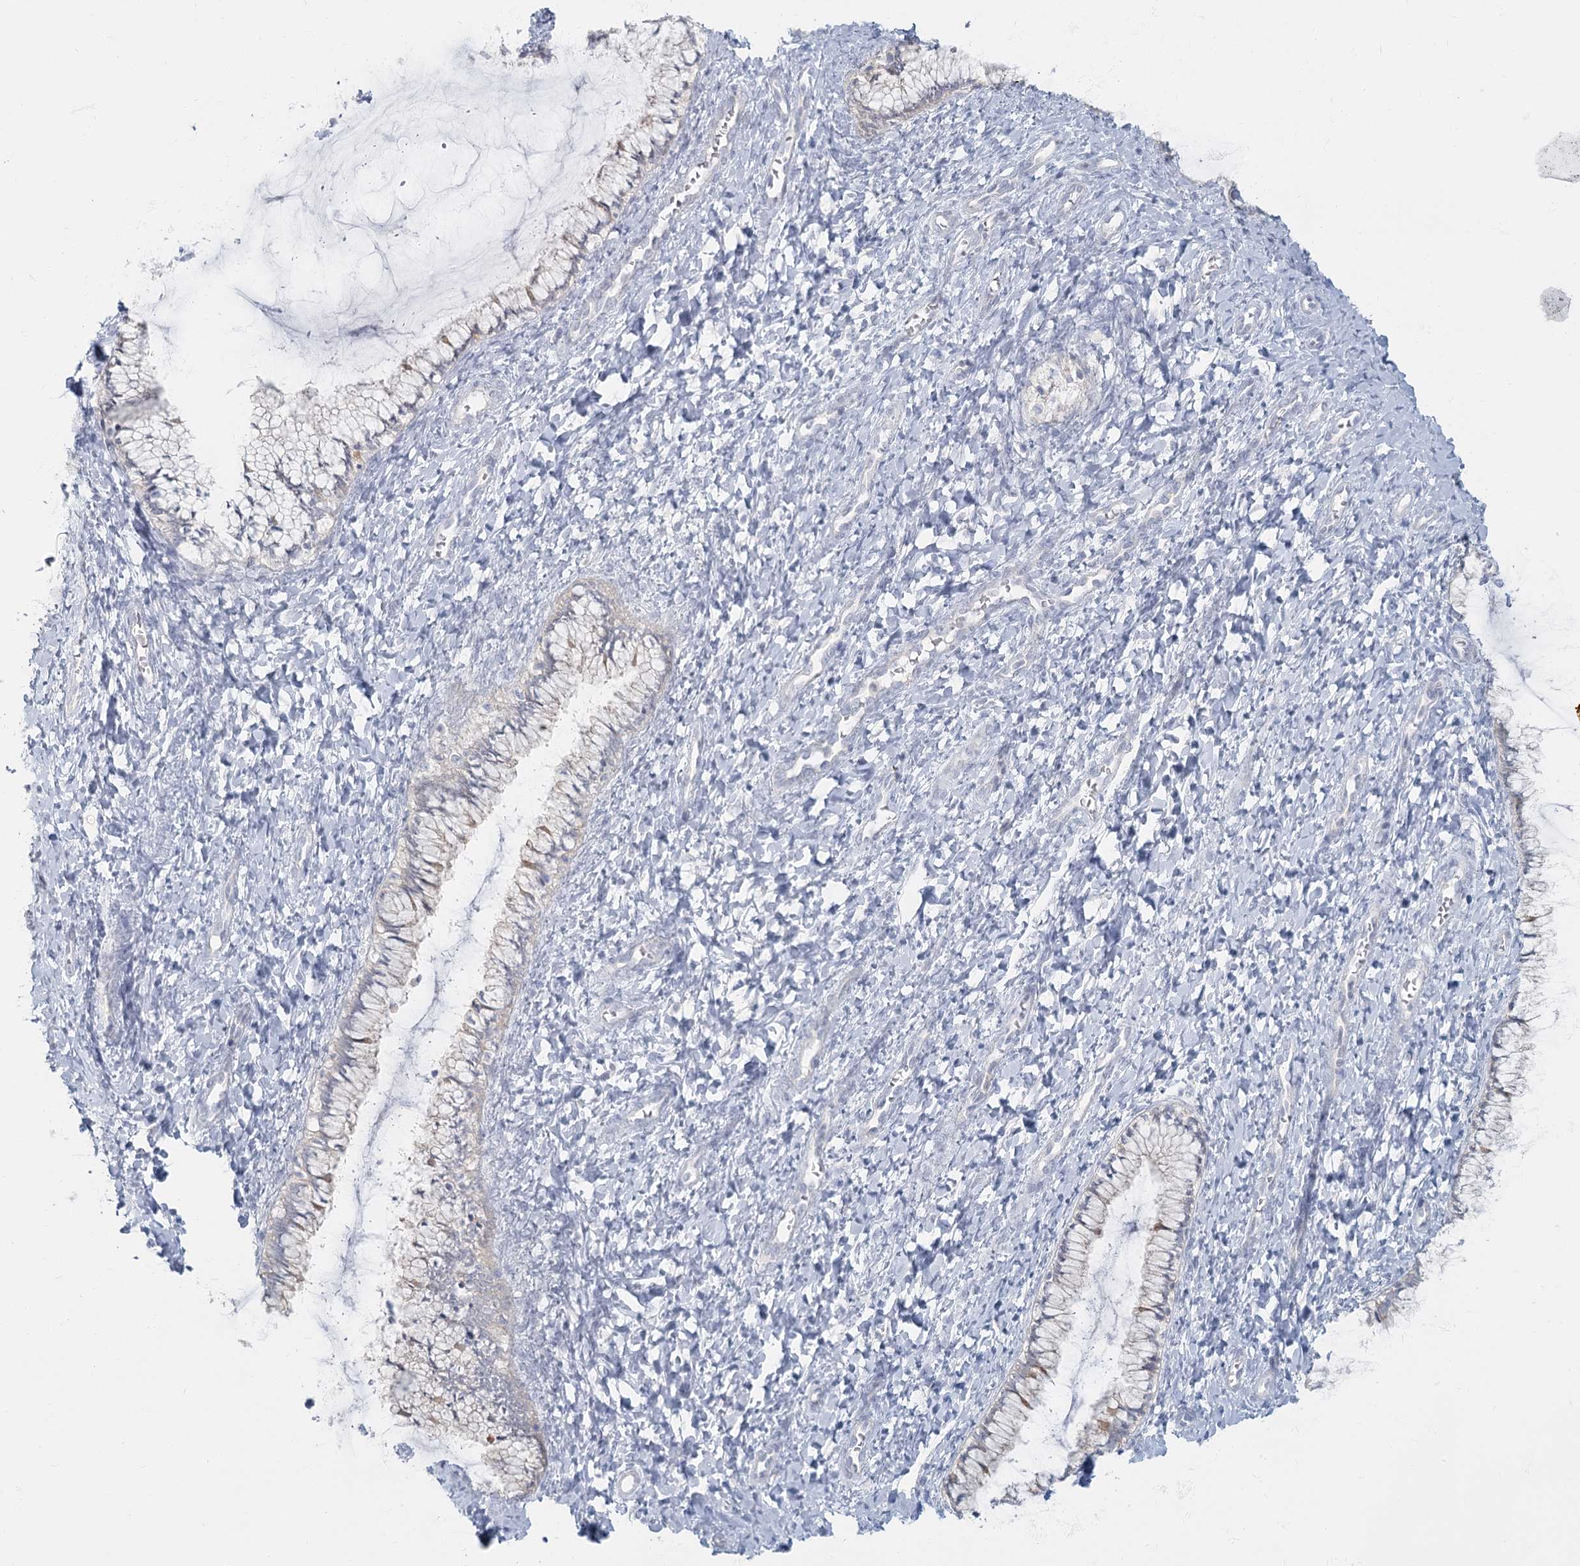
{"staining": {"intensity": "negative", "quantity": "none", "location": "none"}, "tissue": "cervix", "cell_type": "Glandular cells", "image_type": "normal", "snomed": [{"axis": "morphology", "description": "Normal tissue, NOS"}, {"axis": "morphology", "description": "Adenocarcinoma, NOS"}, {"axis": "topography", "description": "Cervix"}], "caption": "Immunohistochemistry (IHC) histopathology image of normal human cervix stained for a protein (brown), which shows no staining in glandular cells.", "gene": "FAM110C", "patient": {"sex": "female", "age": 29}}